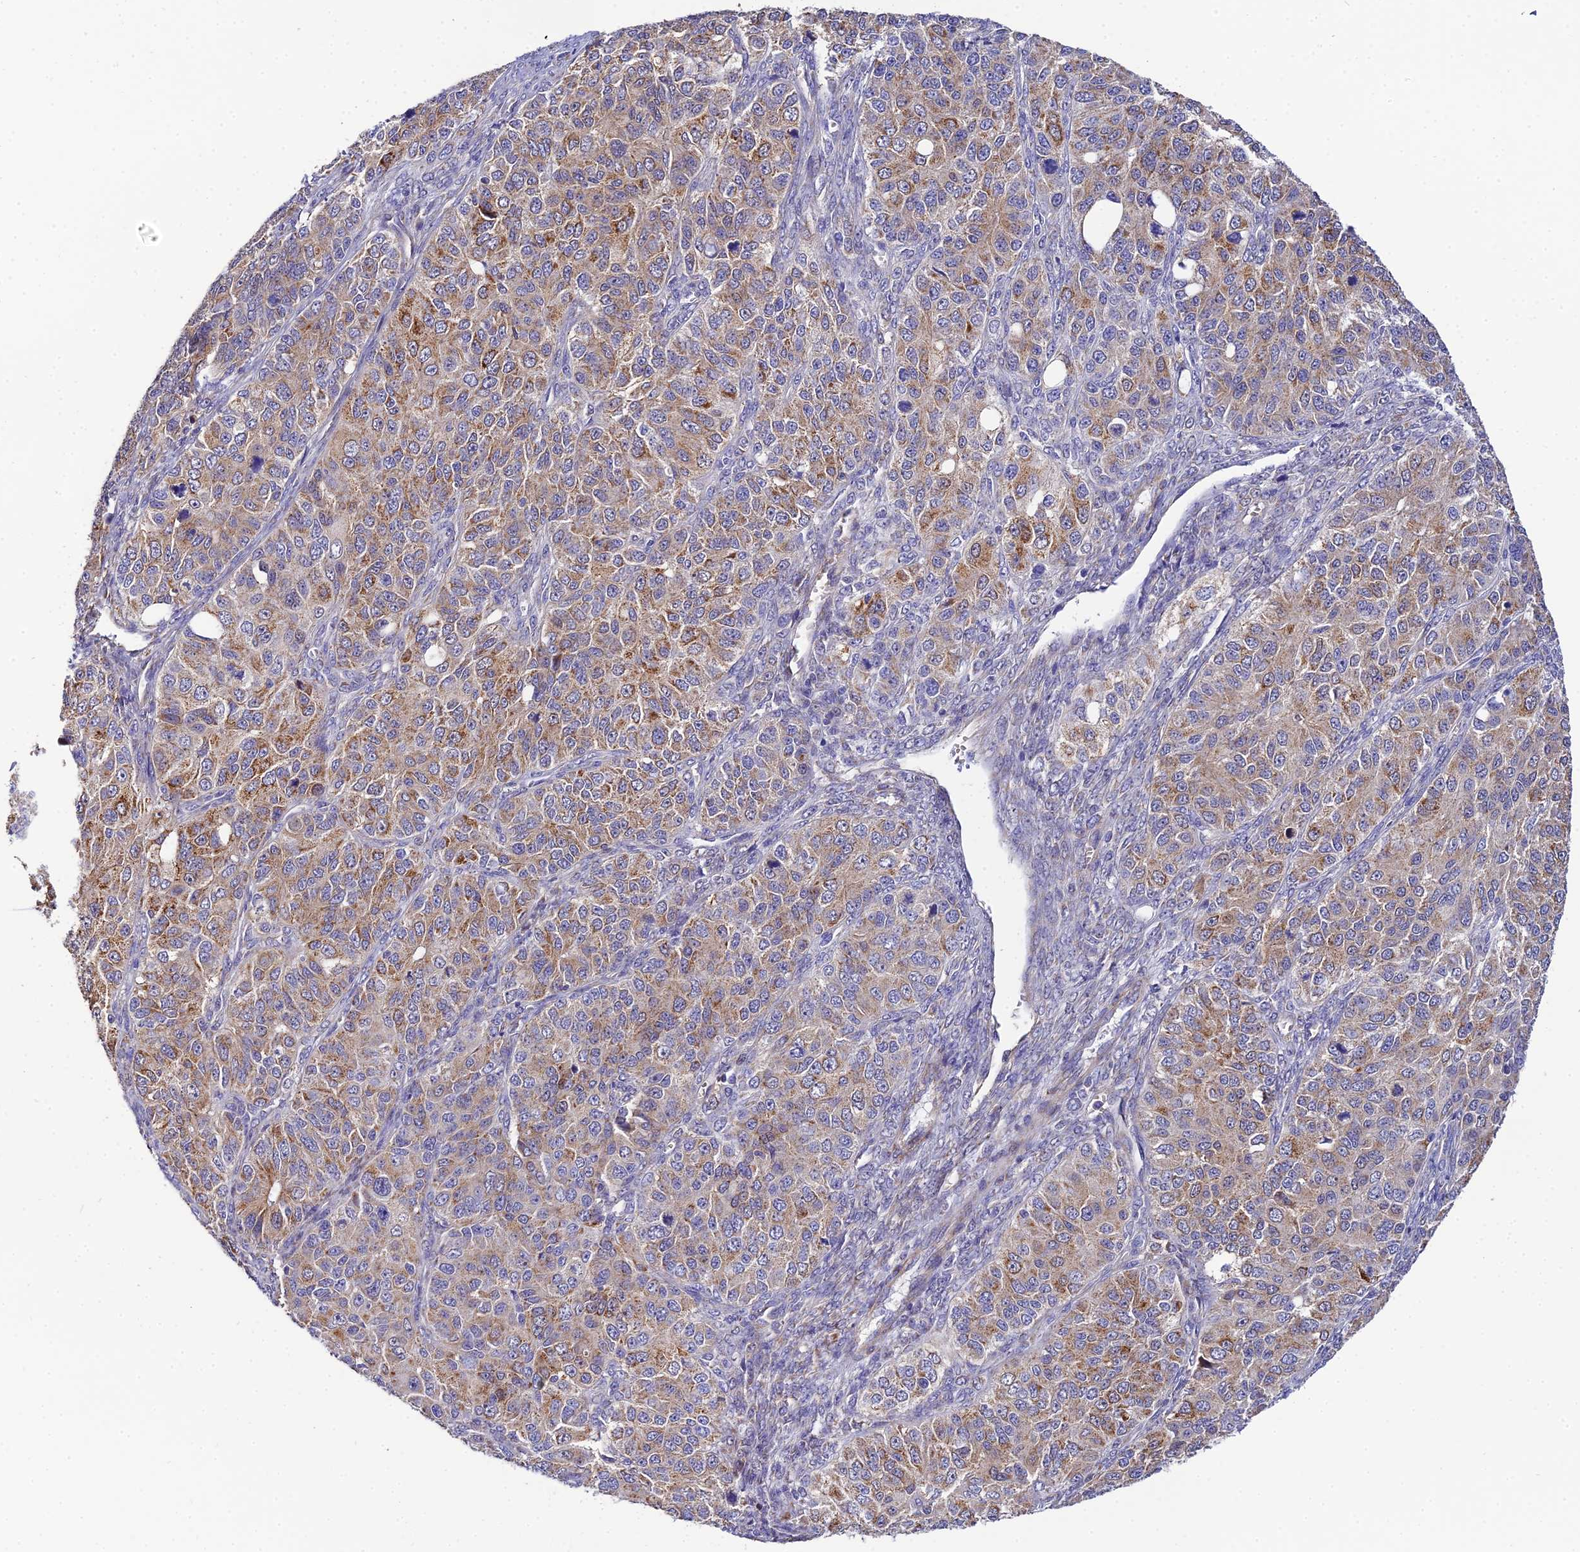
{"staining": {"intensity": "moderate", "quantity": ">75%", "location": "cytoplasmic/membranous"}, "tissue": "ovarian cancer", "cell_type": "Tumor cells", "image_type": "cancer", "snomed": [{"axis": "morphology", "description": "Carcinoma, endometroid"}, {"axis": "topography", "description": "Ovary"}], "caption": "About >75% of tumor cells in ovarian cancer (endometroid carcinoma) demonstrate moderate cytoplasmic/membranous protein expression as visualized by brown immunohistochemical staining.", "gene": "ACOT2", "patient": {"sex": "female", "age": 51}}